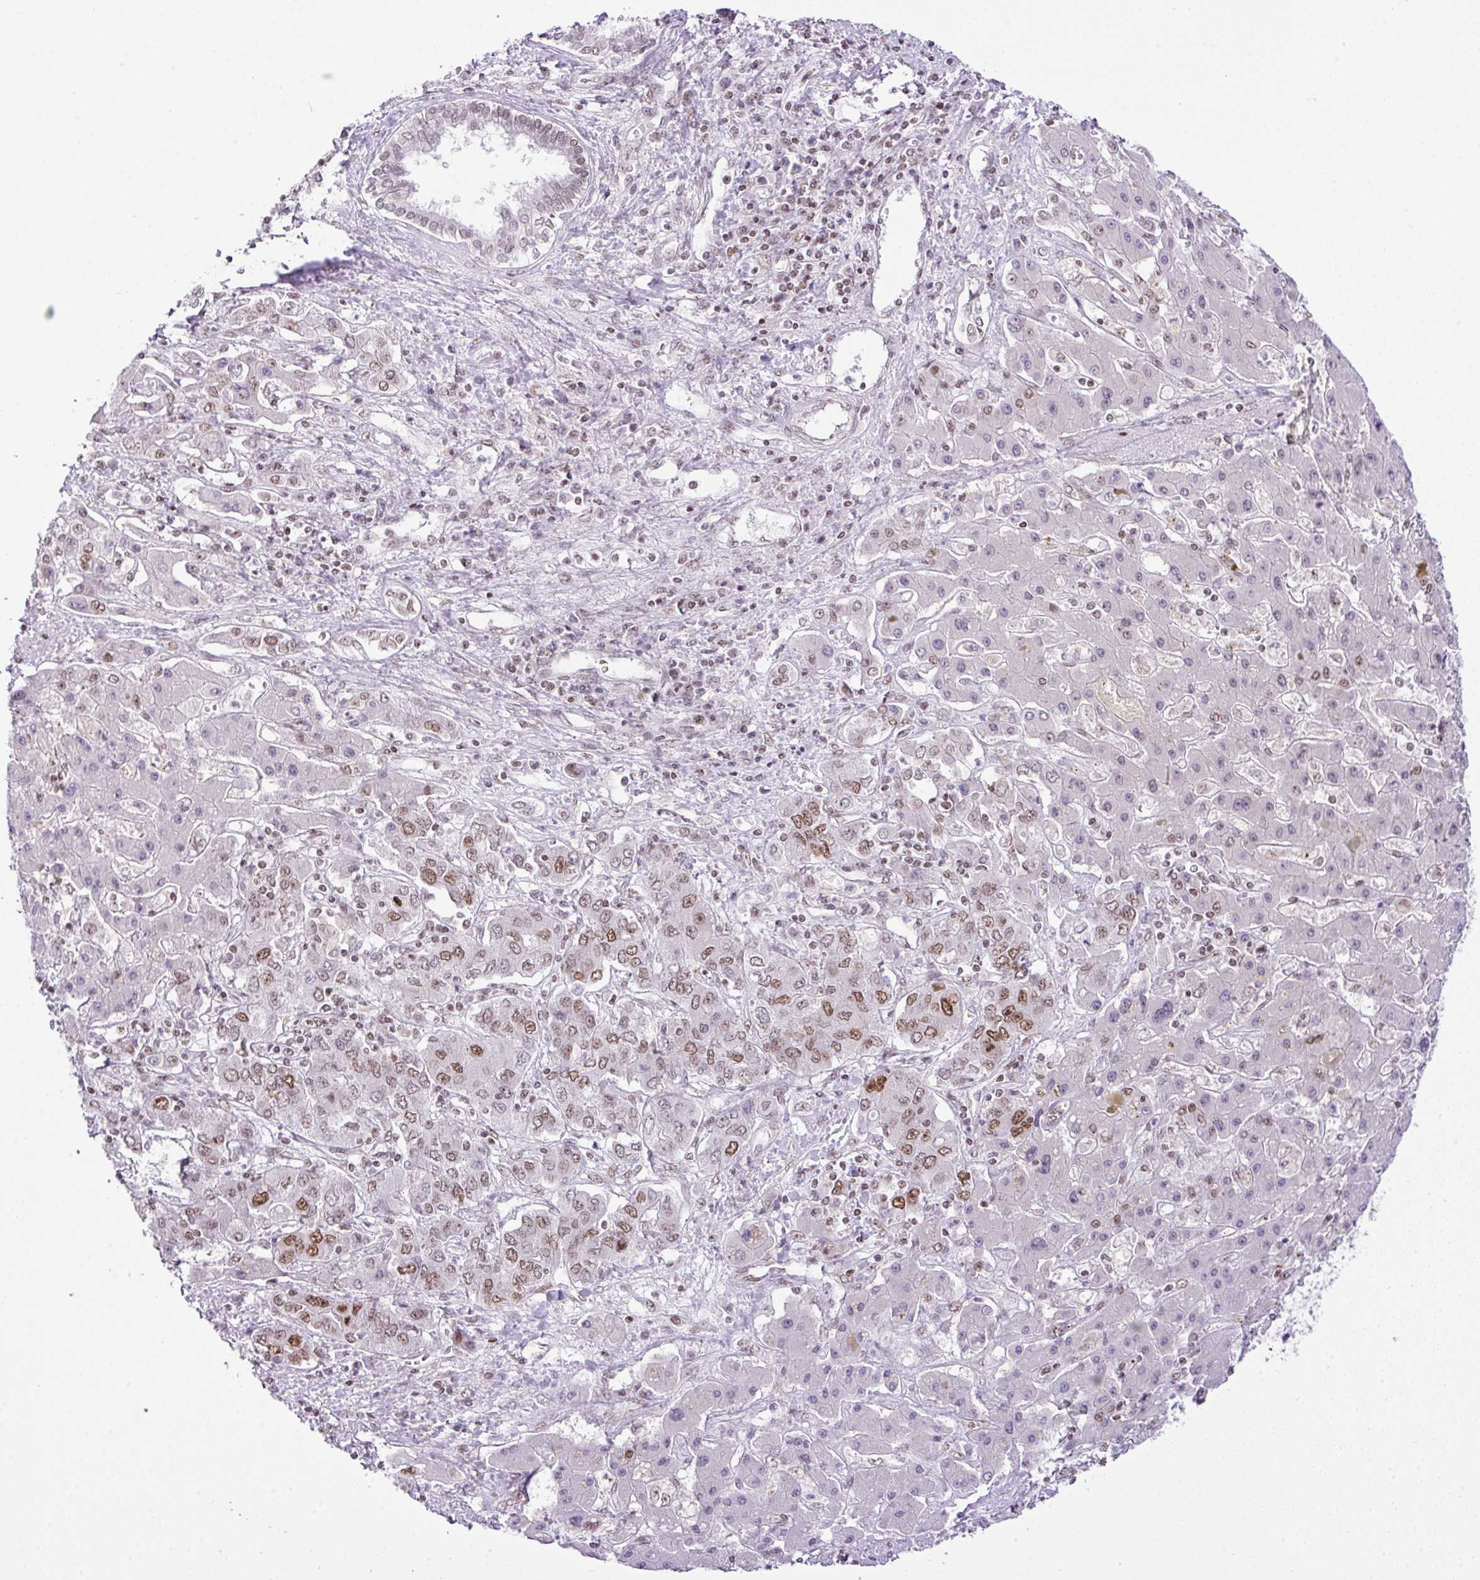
{"staining": {"intensity": "moderate", "quantity": "25%-75%", "location": "nuclear"}, "tissue": "liver cancer", "cell_type": "Tumor cells", "image_type": "cancer", "snomed": [{"axis": "morphology", "description": "Cholangiocarcinoma"}, {"axis": "topography", "description": "Liver"}], "caption": "Cholangiocarcinoma (liver) stained with a brown dye reveals moderate nuclear positive staining in about 25%-75% of tumor cells.", "gene": "CCDC137", "patient": {"sex": "male", "age": 67}}